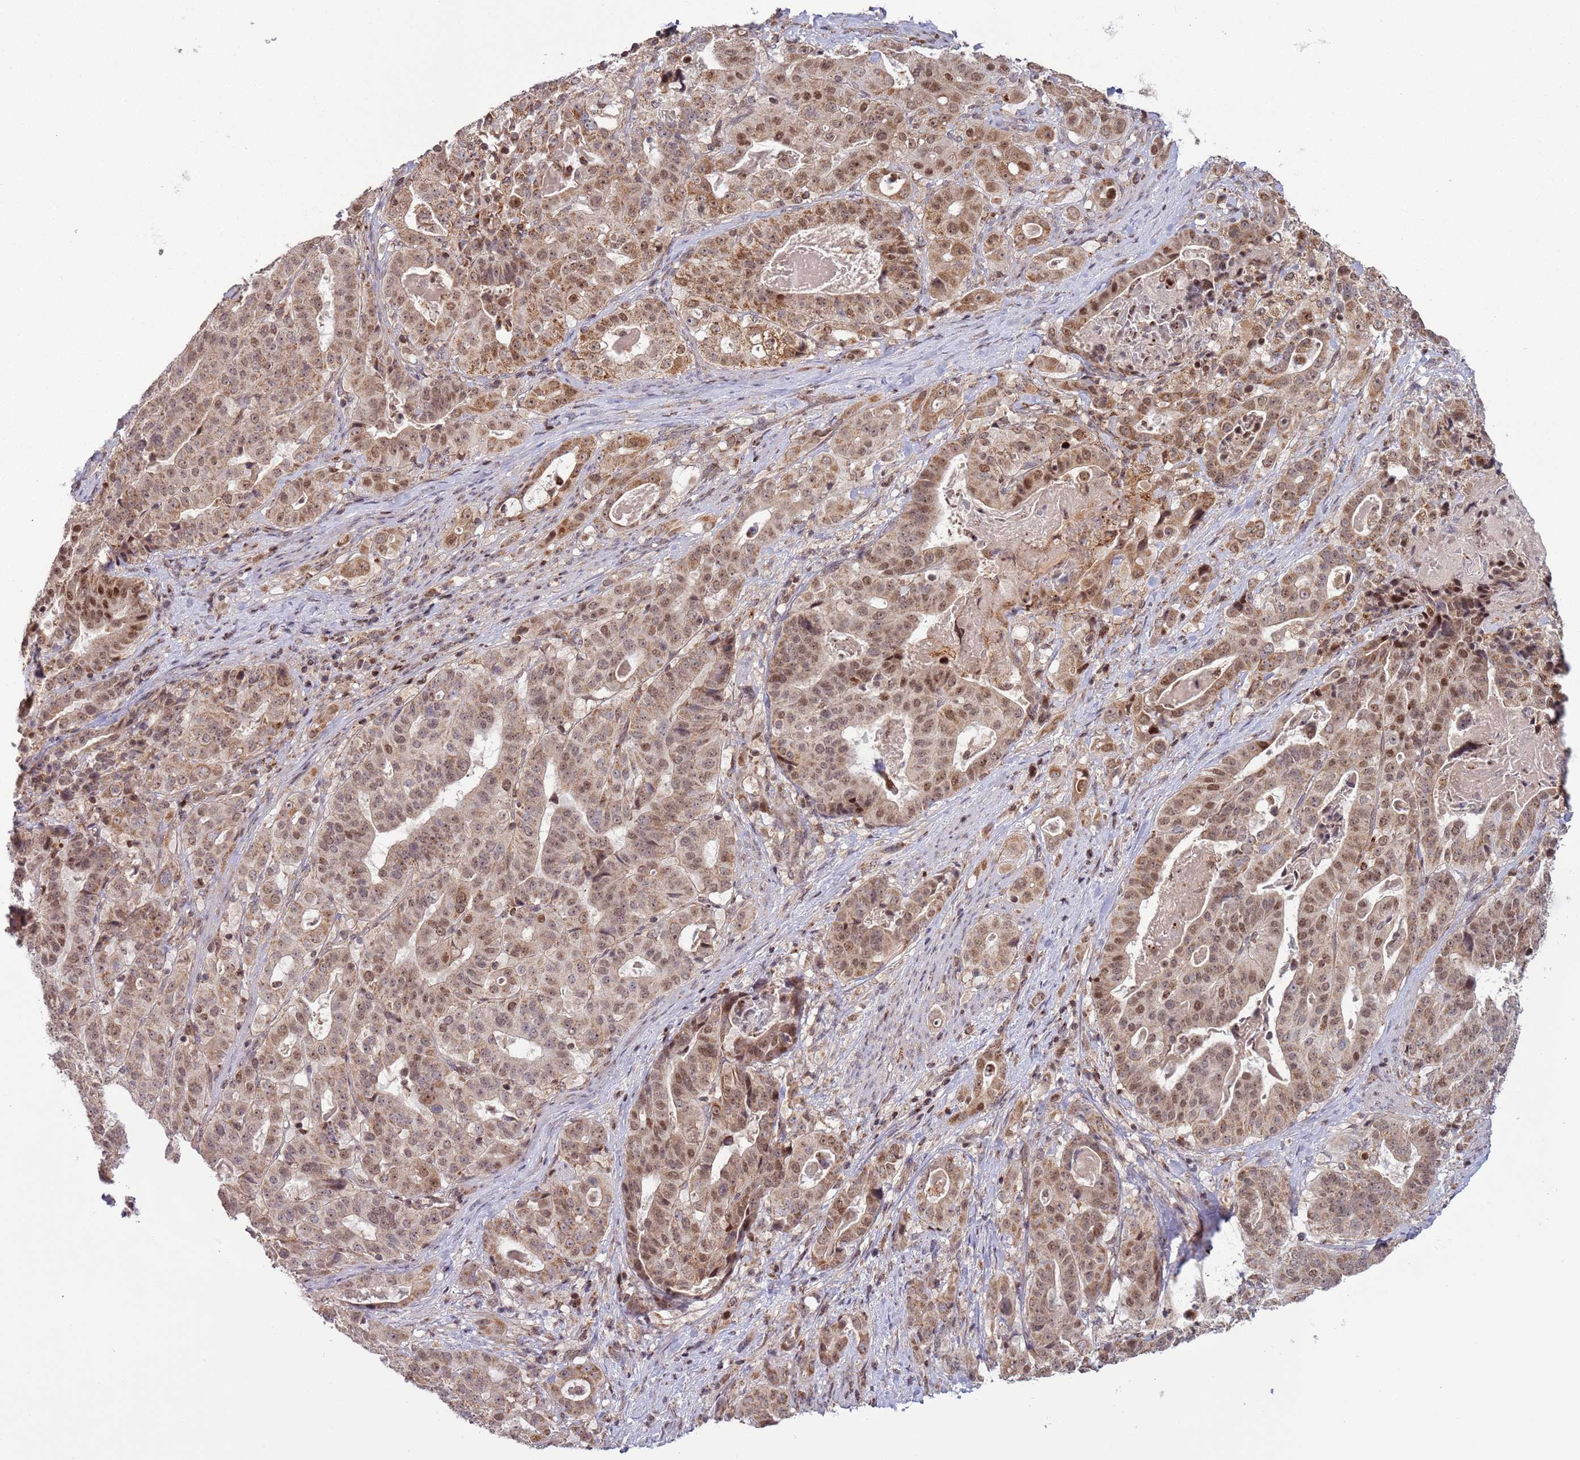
{"staining": {"intensity": "moderate", "quantity": ">75%", "location": "nuclear"}, "tissue": "stomach cancer", "cell_type": "Tumor cells", "image_type": "cancer", "snomed": [{"axis": "morphology", "description": "Adenocarcinoma, NOS"}, {"axis": "topography", "description": "Stomach"}], "caption": "Immunohistochemistry (IHC) of human stomach cancer exhibits medium levels of moderate nuclear positivity in about >75% of tumor cells. Nuclei are stained in blue.", "gene": "RCOR2", "patient": {"sex": "male", "age": 48}}